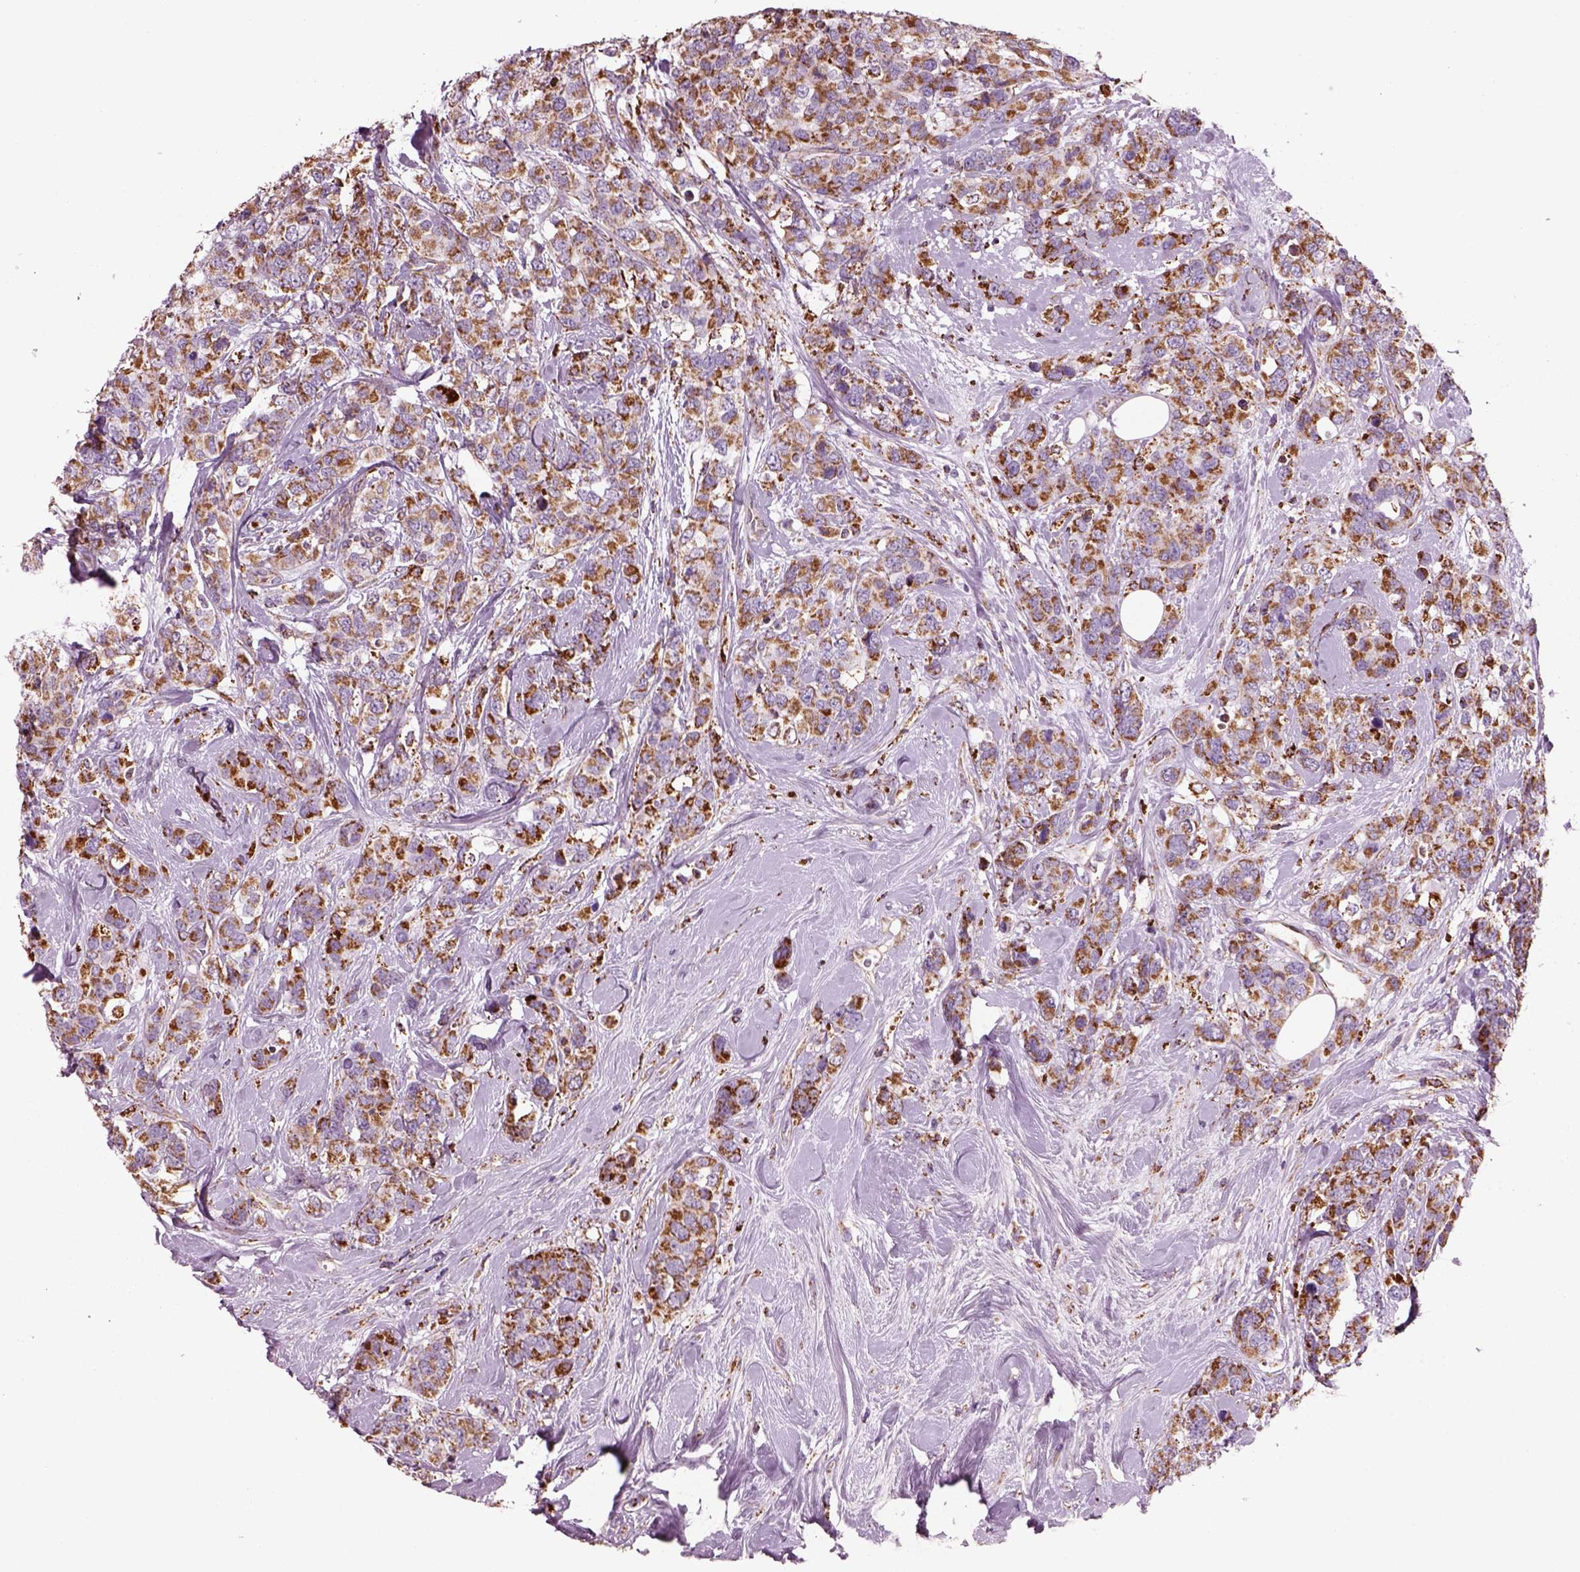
{"staining": {"intensity": "strong", "quantity": ">75%", "location": "cytoplasmic/membranous"}, "tissue": "breast cancer", "cell_type": "Tumor cells", "image_type": "cancer", "snomed": [{"axis": "morphology", "description": "Lobular carcinoma"}, {"axis": "topography", "description": "Breast"}], "caption": "Immunohistochemistry (DAB (3,3'-diaminobenzidine)) staining of human breast cancer (lobular carcinoma) exhibits strong cytoplasmic/membranous protein positivity in about >75% of tumor cells. (DAB IHC with brightfield microscopy, high magnification).", "gene": "SLC25A24", "patient": {"sex": "female", "age": 59}}